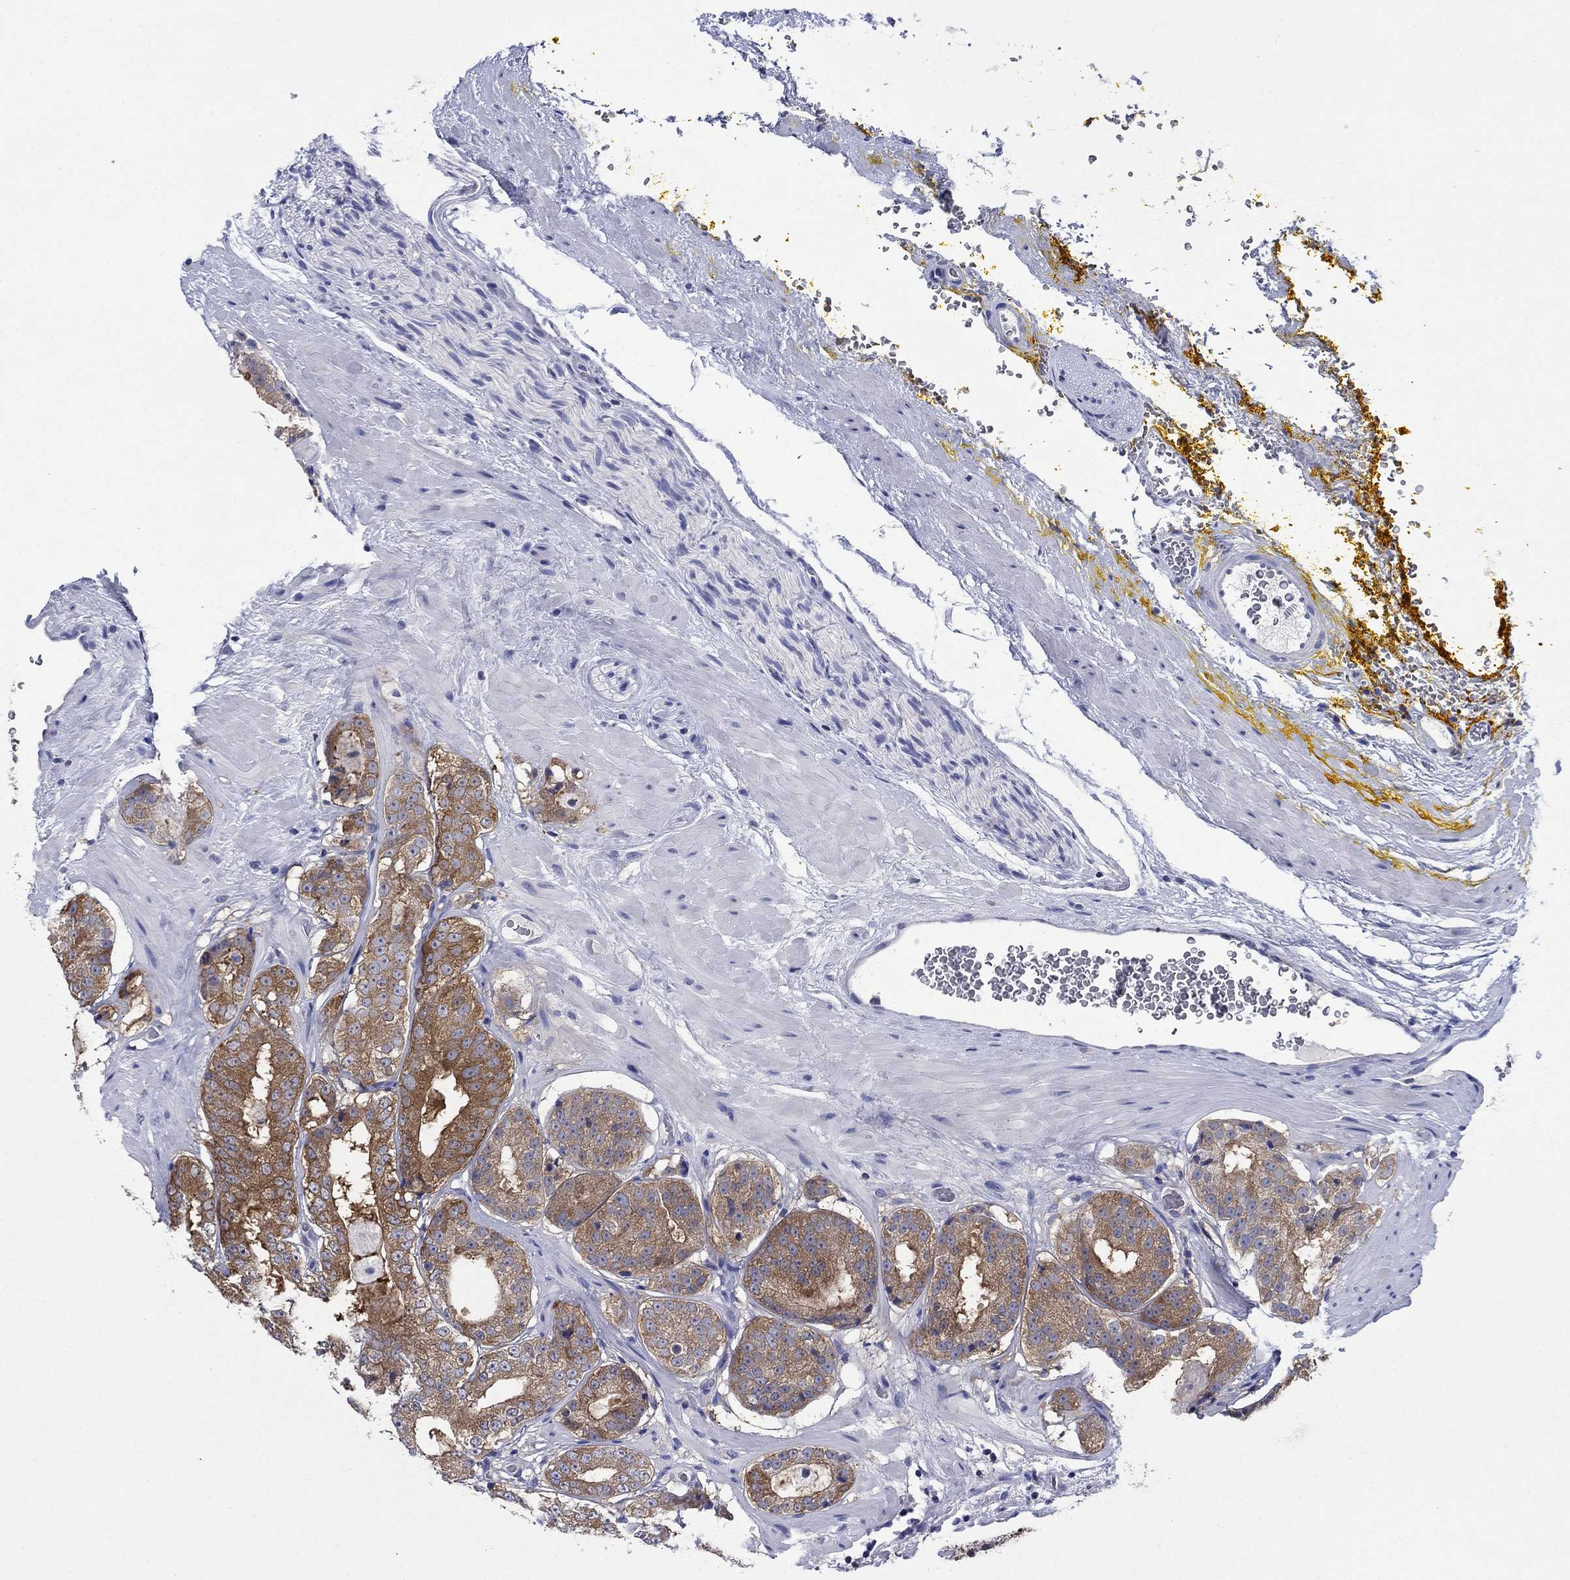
{"staining": {"intensity": "moderate", "quantity": "25%-75%", "location": "cytoplasmic/membranous"}, "tissue": "prostate cancer", "cell_type": "Tumor cells", "image_type": "cancer", "snomed": [{"axis": "morphology", "description": "Adenocarcinoma, Low grade"}, {"axis": "topography", "description": "Prostate"}], "caption": "DAB immunohistochemical staining of human prostate adenocarcinoma (low-grade) exhibits moderate cytoplasmic/membranous protein positivity in about 25%-75% of tumor cells.", "gene": "SULT2B1", "patient": {"sex": "male", "age": 60}}